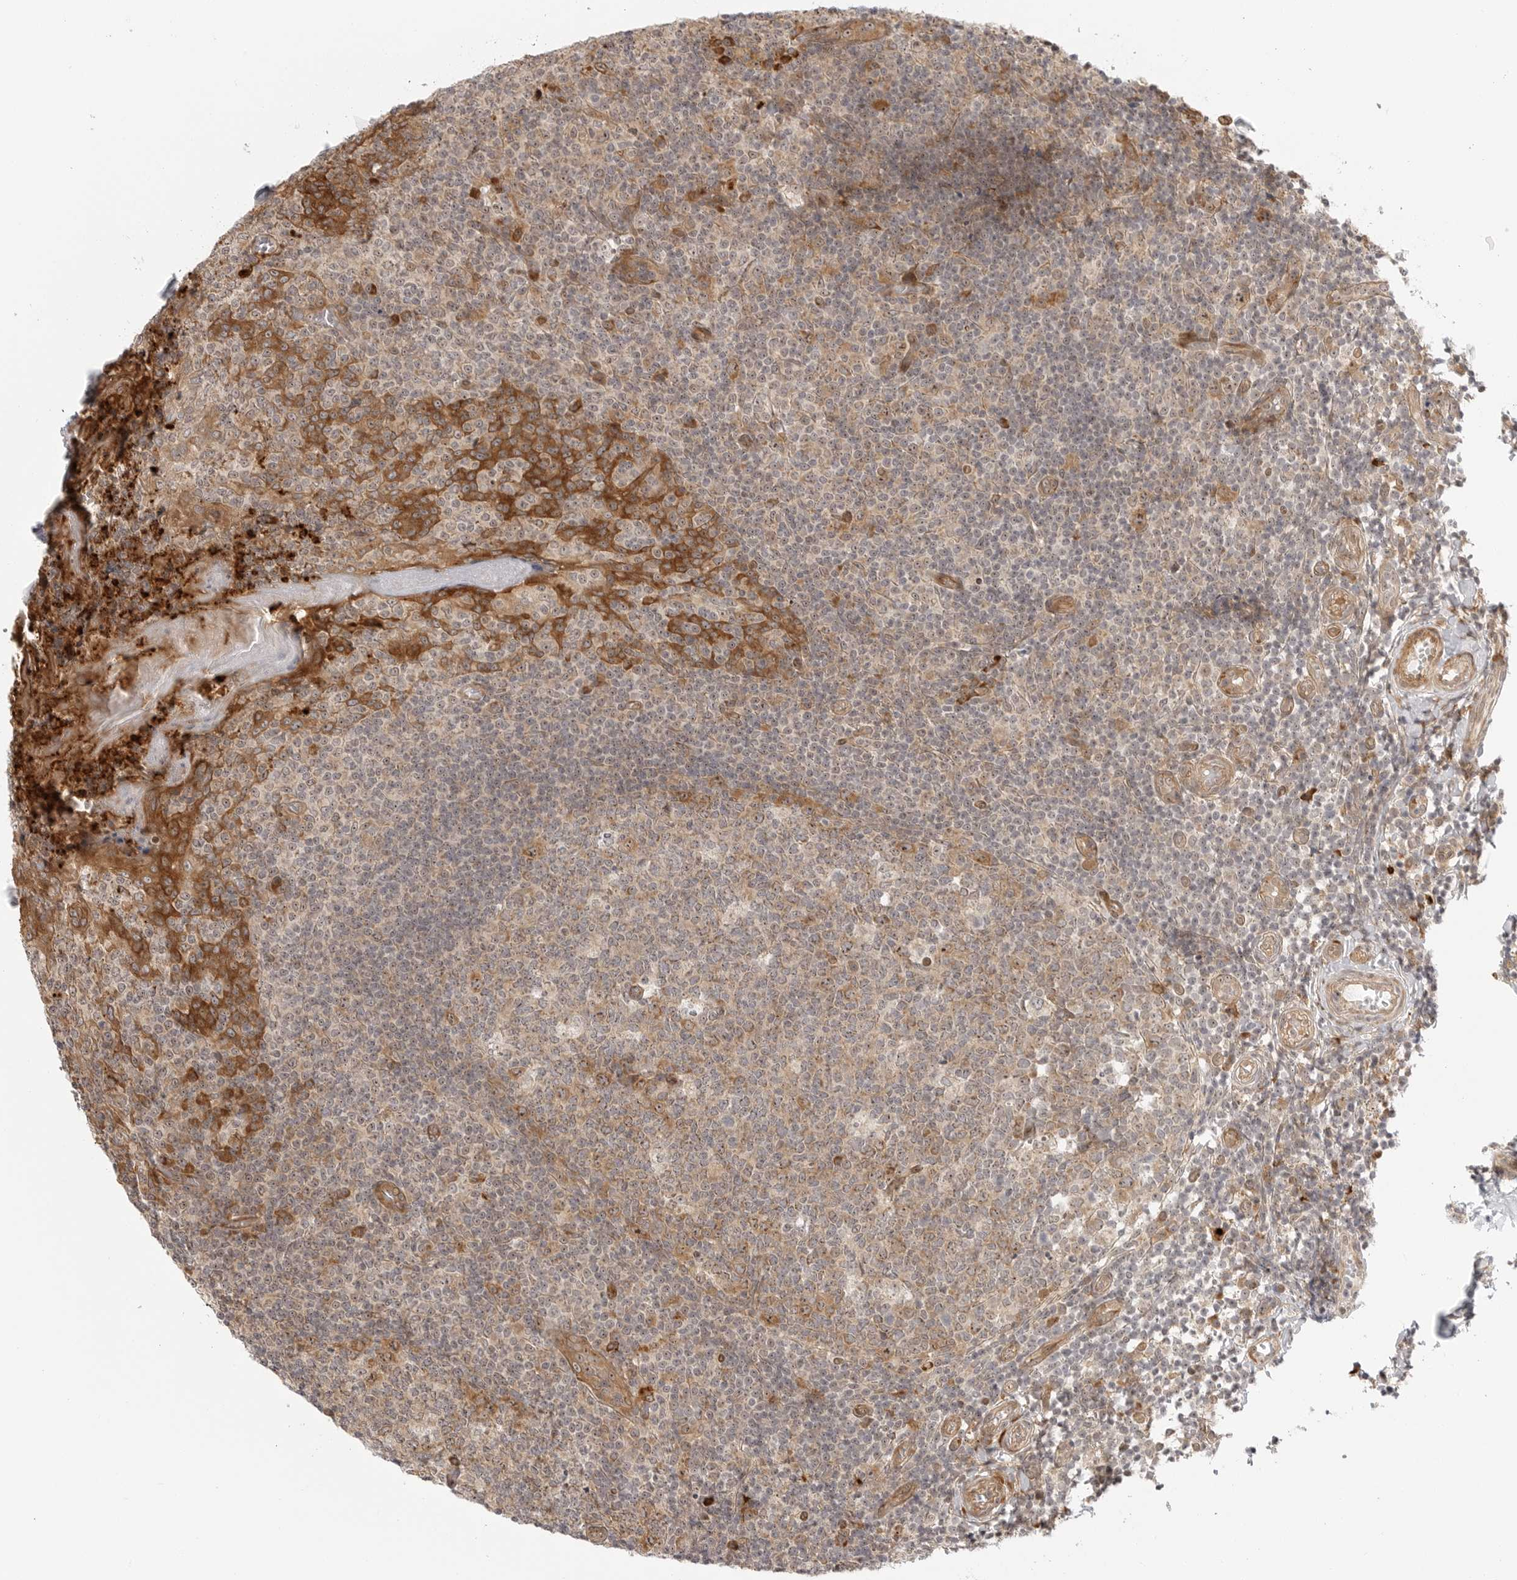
{"staining": {"intensity": "moderate", "quantity": "25%-75%", "location": "cytoplasmic/membranous"}, "tissue": "tonsil", "cell_type": "Germinal center cells", "image_type": "normal", "snomed": [{"axis": "morphology", "description": "Normal tissue, NOS"}, {"axis": "topography", "description": "Tonsil"}], "caption": "Immunohistochemistry of unremarkable tonsil displays medium levels of moderate cytoplasmic/membranous staining in about 25%-75% of germinal center cells.", "gene": "DSCC1", "patient": {"sex": "female", "age": 19}}